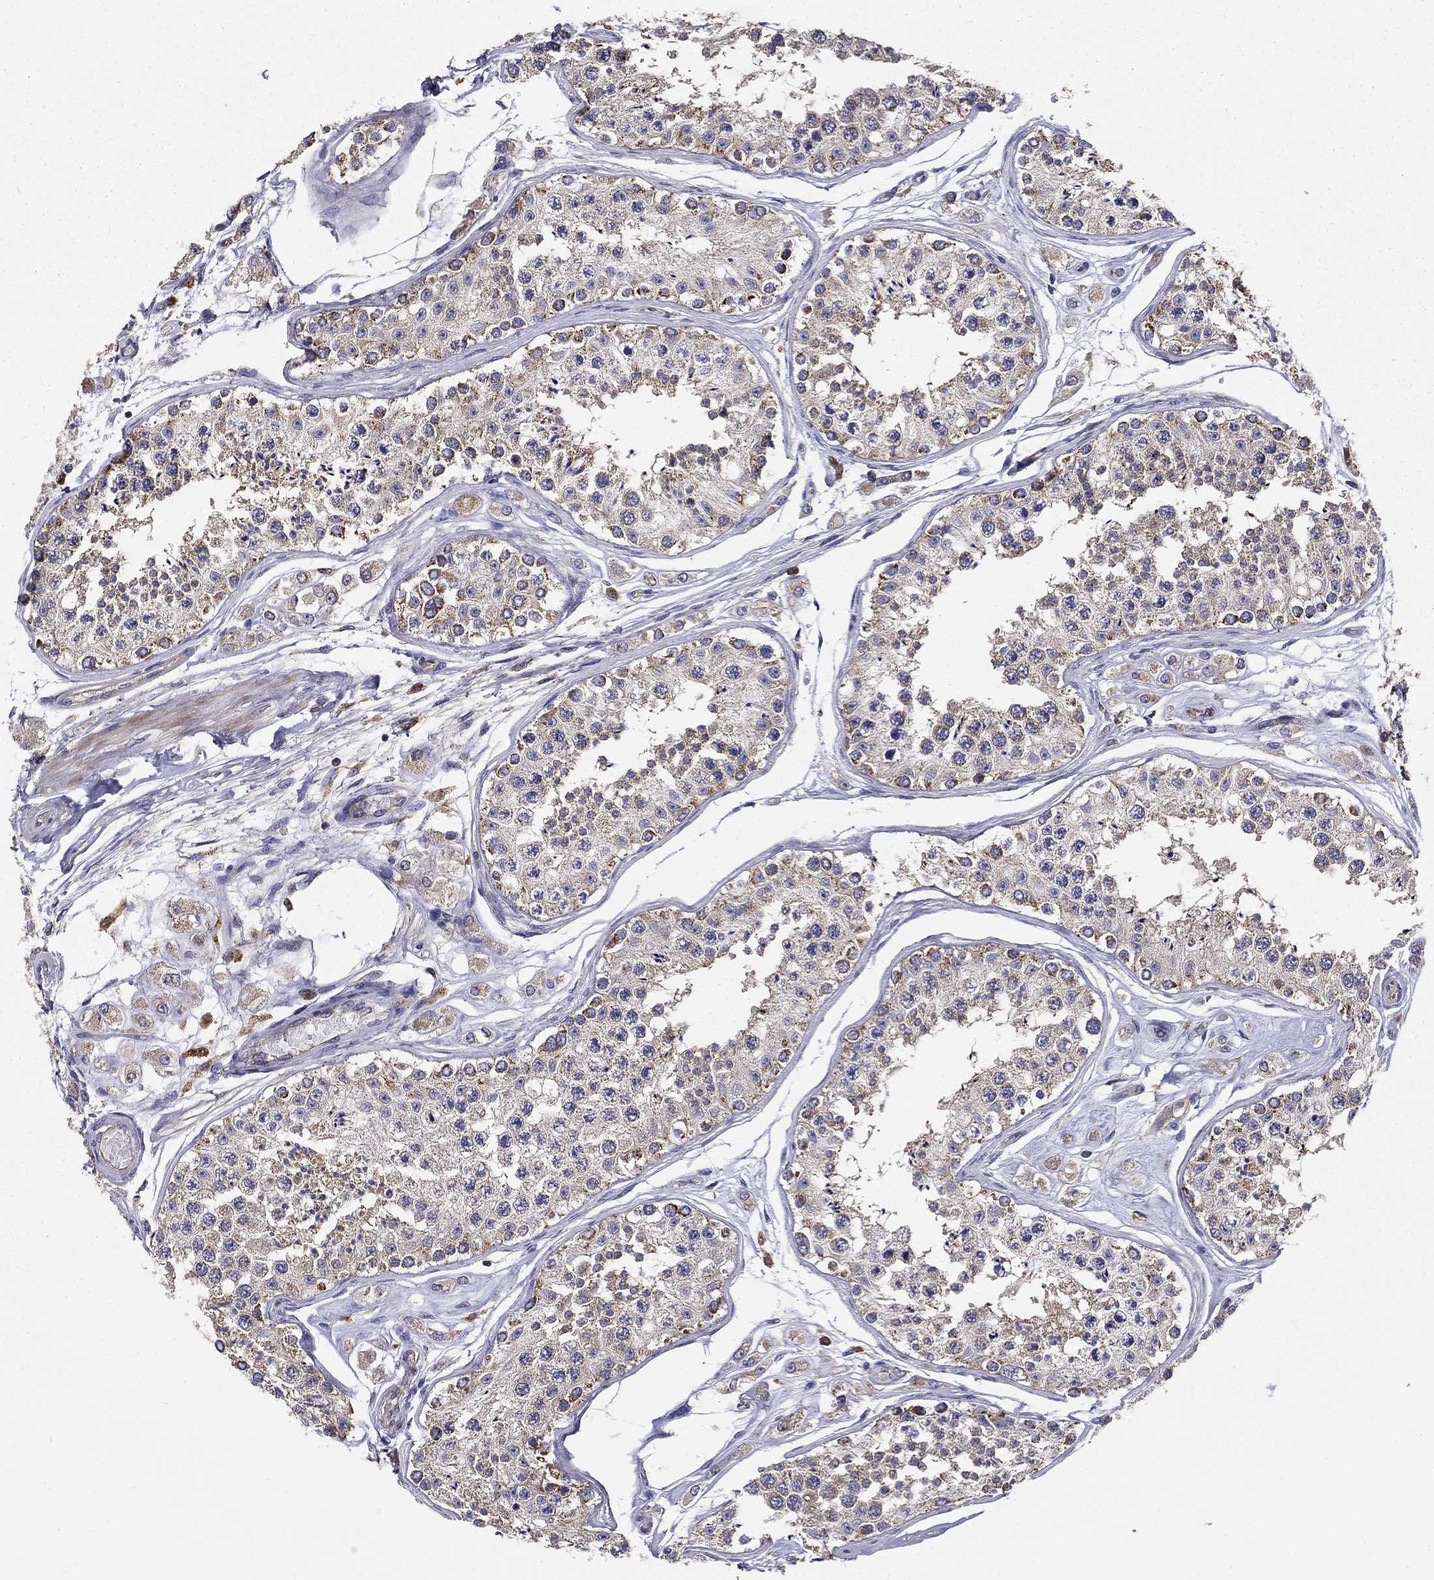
{"staining": {"intensity": "moderate", "quantity": "<25%", "location": "cytoplasmic/membranous"}, "tissue": "testis", "cell_type": "Cells in seminiferous ducts", "image_type": "normal", "snomed": [{"axis": "morphology", "description": "Normal tissue, NOS"}, {"axis": "topography", "description": "Testis"}], "caption": "An immunohistochemistry image of normal tissue is shown. Protein staining in brown labels moderate cytoplasmic/membranous positivity in testis within cells in seminiferous ducts.", "gene": "ALDH4A1", "patient": {"sex": "male", "age": 25}}